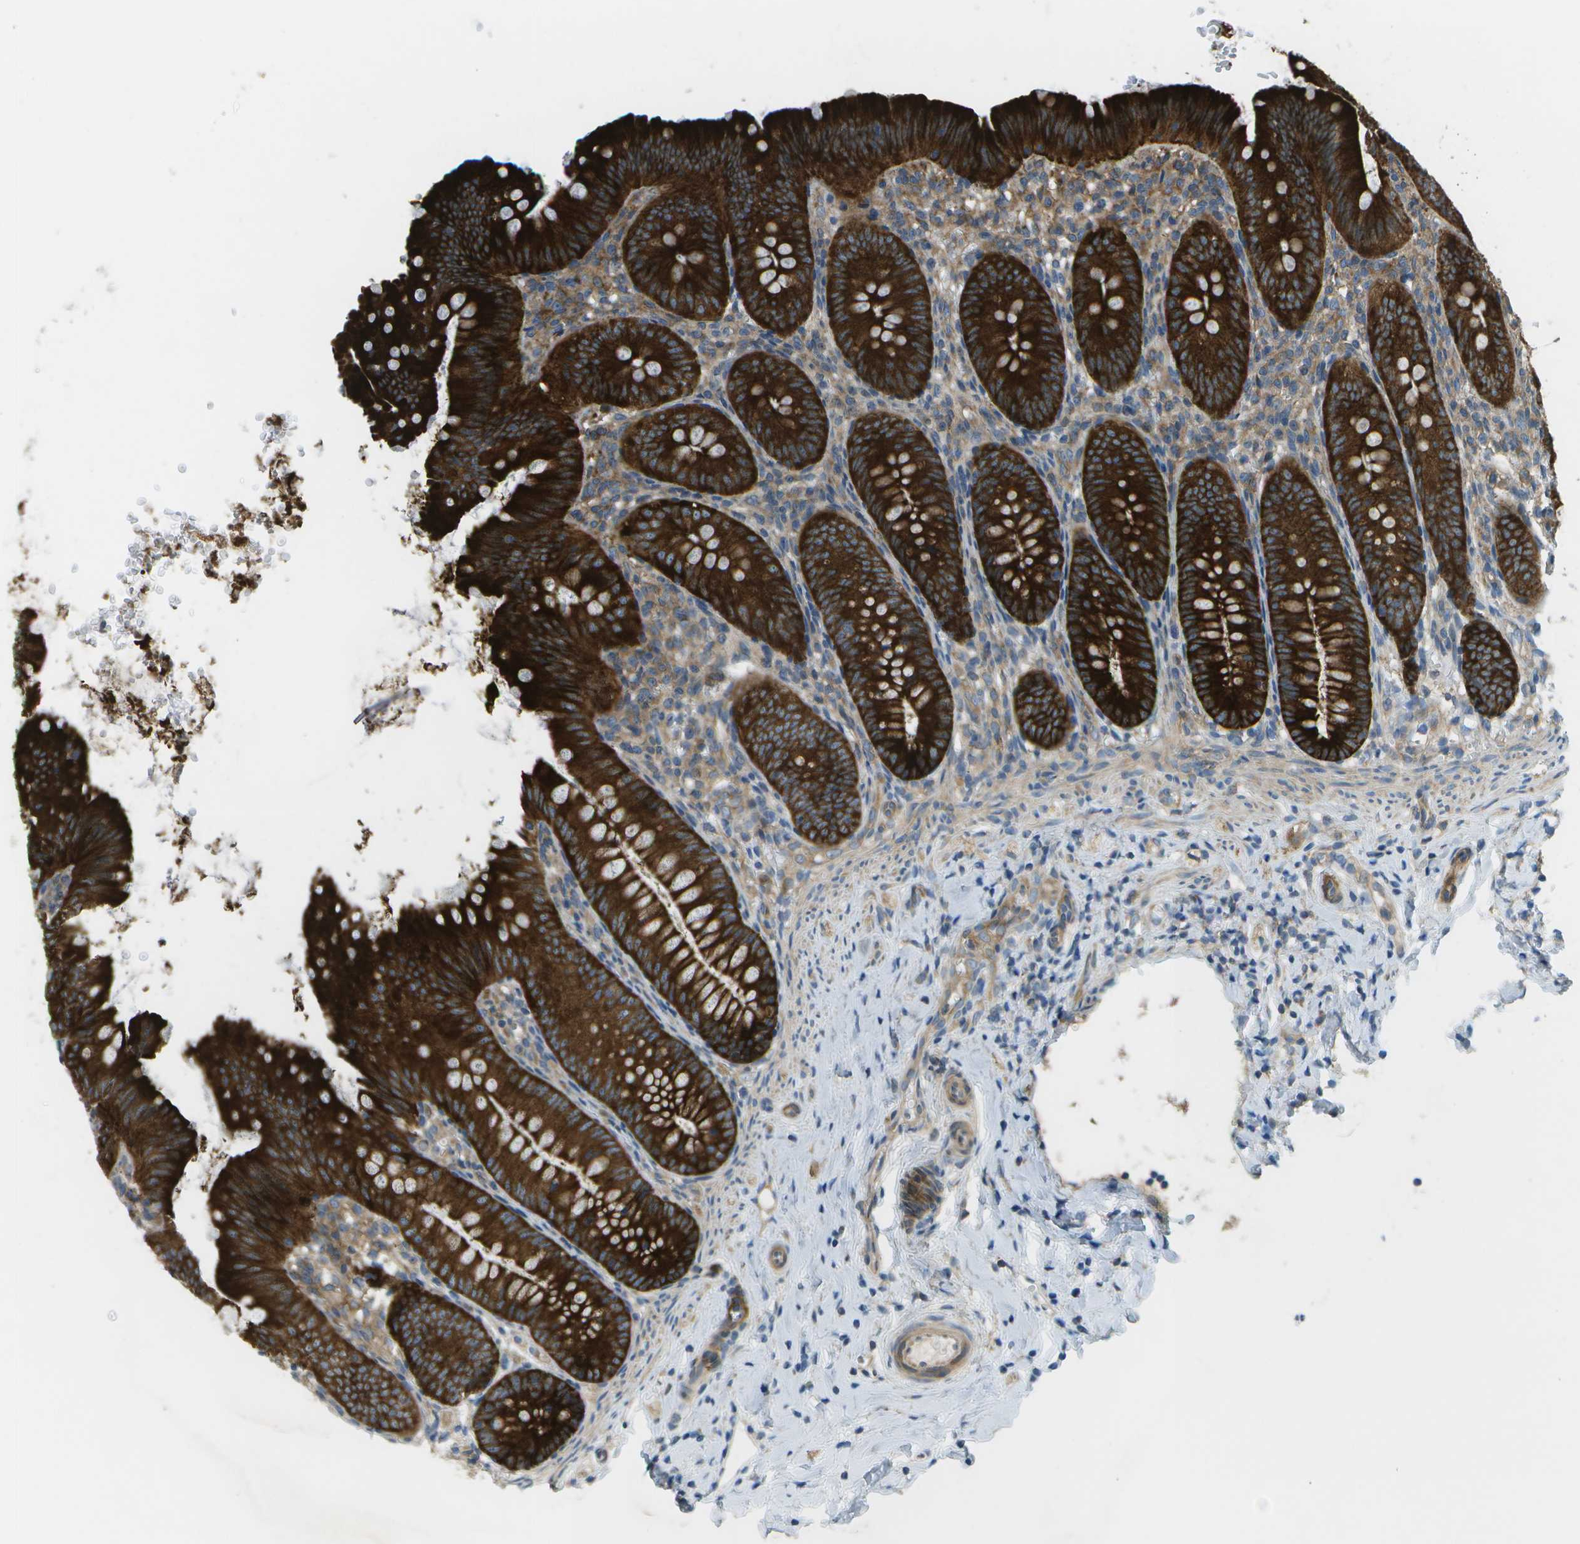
{"staining": {"intensity": "strong", "quantity": ">75%", "location": "cytoplasmic/membranous"}, "tissue": "appendix", "cell_type": "Glandular cells", "image_type": "normal", "snomed": [{"axis": "morphology", "description": "Normal tissue, NOS"}, {"axis": "topography", "description": "Appendix"}], "caption": "This micrograph reveals benign appendix stained with IHC to label a protein in brown. The cytoplasmic/membranous of glandular cells show strong positivity for the protein. Nuclei are counter-stained blue.", "gene": "WNK2", "patient": {"sex": "male", "age": 1}}